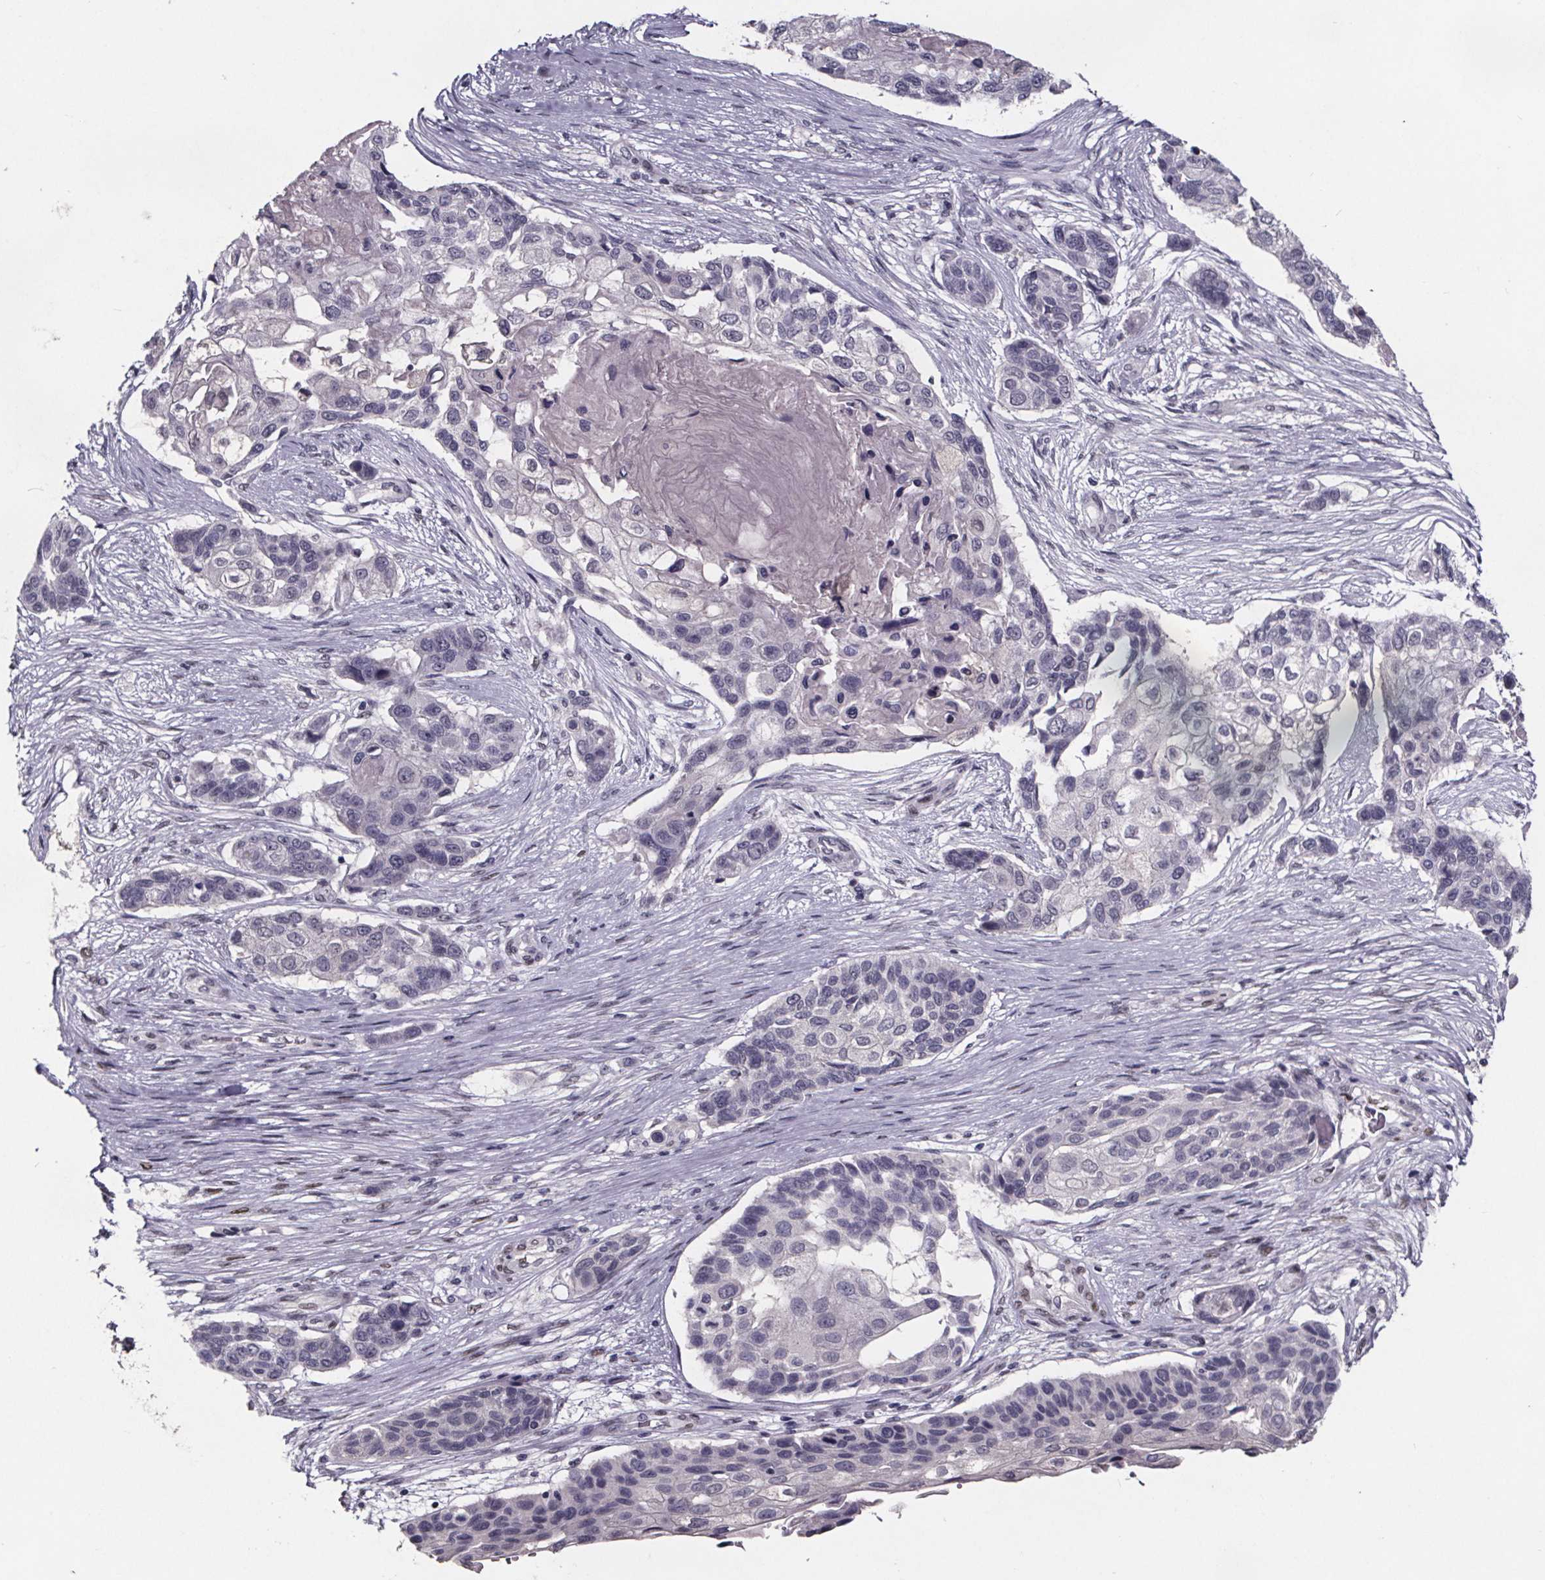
{"staining": {"intensity": "negative", "quantity": "none", "location": "none"}, "tissue": "lung cancer", "cell_type": "Tumor cells", "image_type": "cancer", "snomed": [{"axis": "morphology", "description": "Squamous cell carcinoma, NOS"}, {"axis": "topography", "description": "Lung"}], "caption": "High magnification brightfield microscopy of lung squamous cell carcinoma stained with DAB (brown) and counterstained with hematoxylin (blue): tumor cells show no significant expression.", "gene": "AR", "patient": {"sex": "male", "age": 69}}